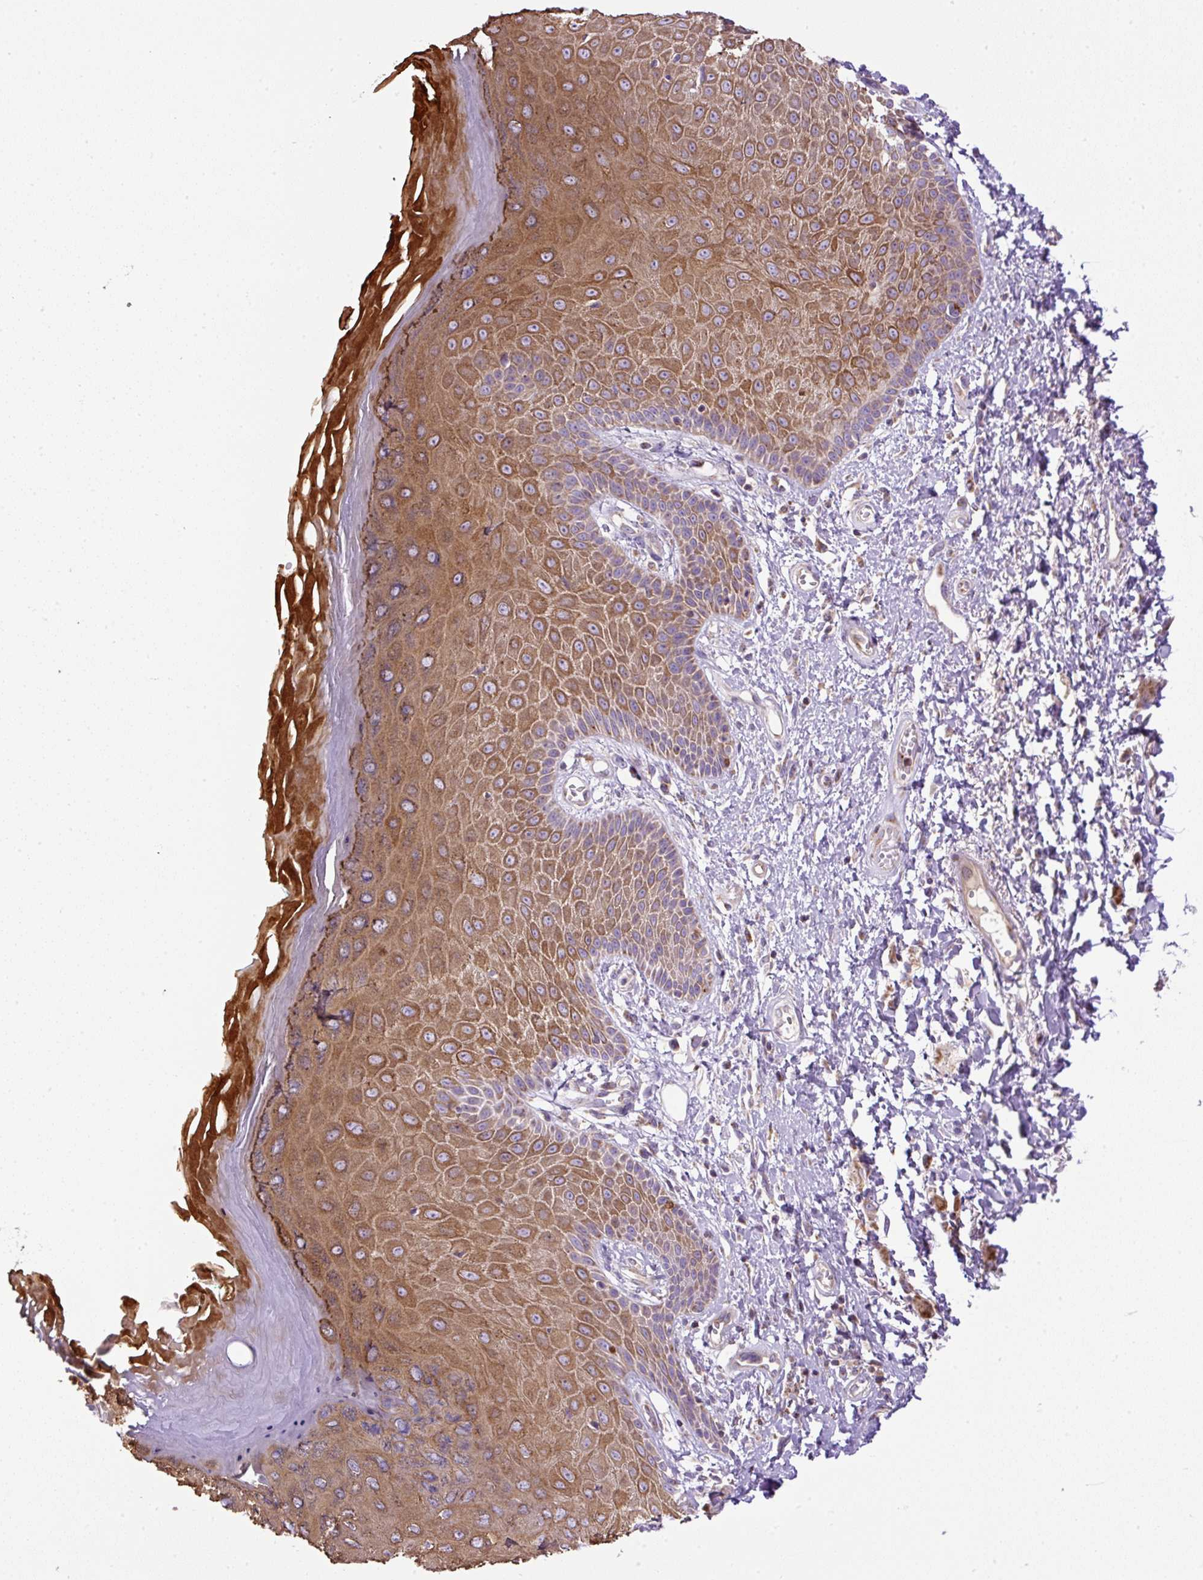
{"staining": {"intensity": "moderate", "quantity": ">75%", "location": "cytoplasmic/membranous"}, "tissue": "skin", "cell_type": "Epidermal cells", "image_type": "normal", "snomed": [{"axis": "morphology", "description": "Normal tissue, NOS"}, {"axis": "topography", "description": "Anal"}, {"axis": "topography", "description": "Peripheral nerve tissue"}], "caption": "Human skin stained for a protein (brown) shows moderate cytoplasmic/membranous positive staining in about >75% of epidermal cells.", "gene": "ZNF547", "patient": {"sex": "male", "age": 78}}